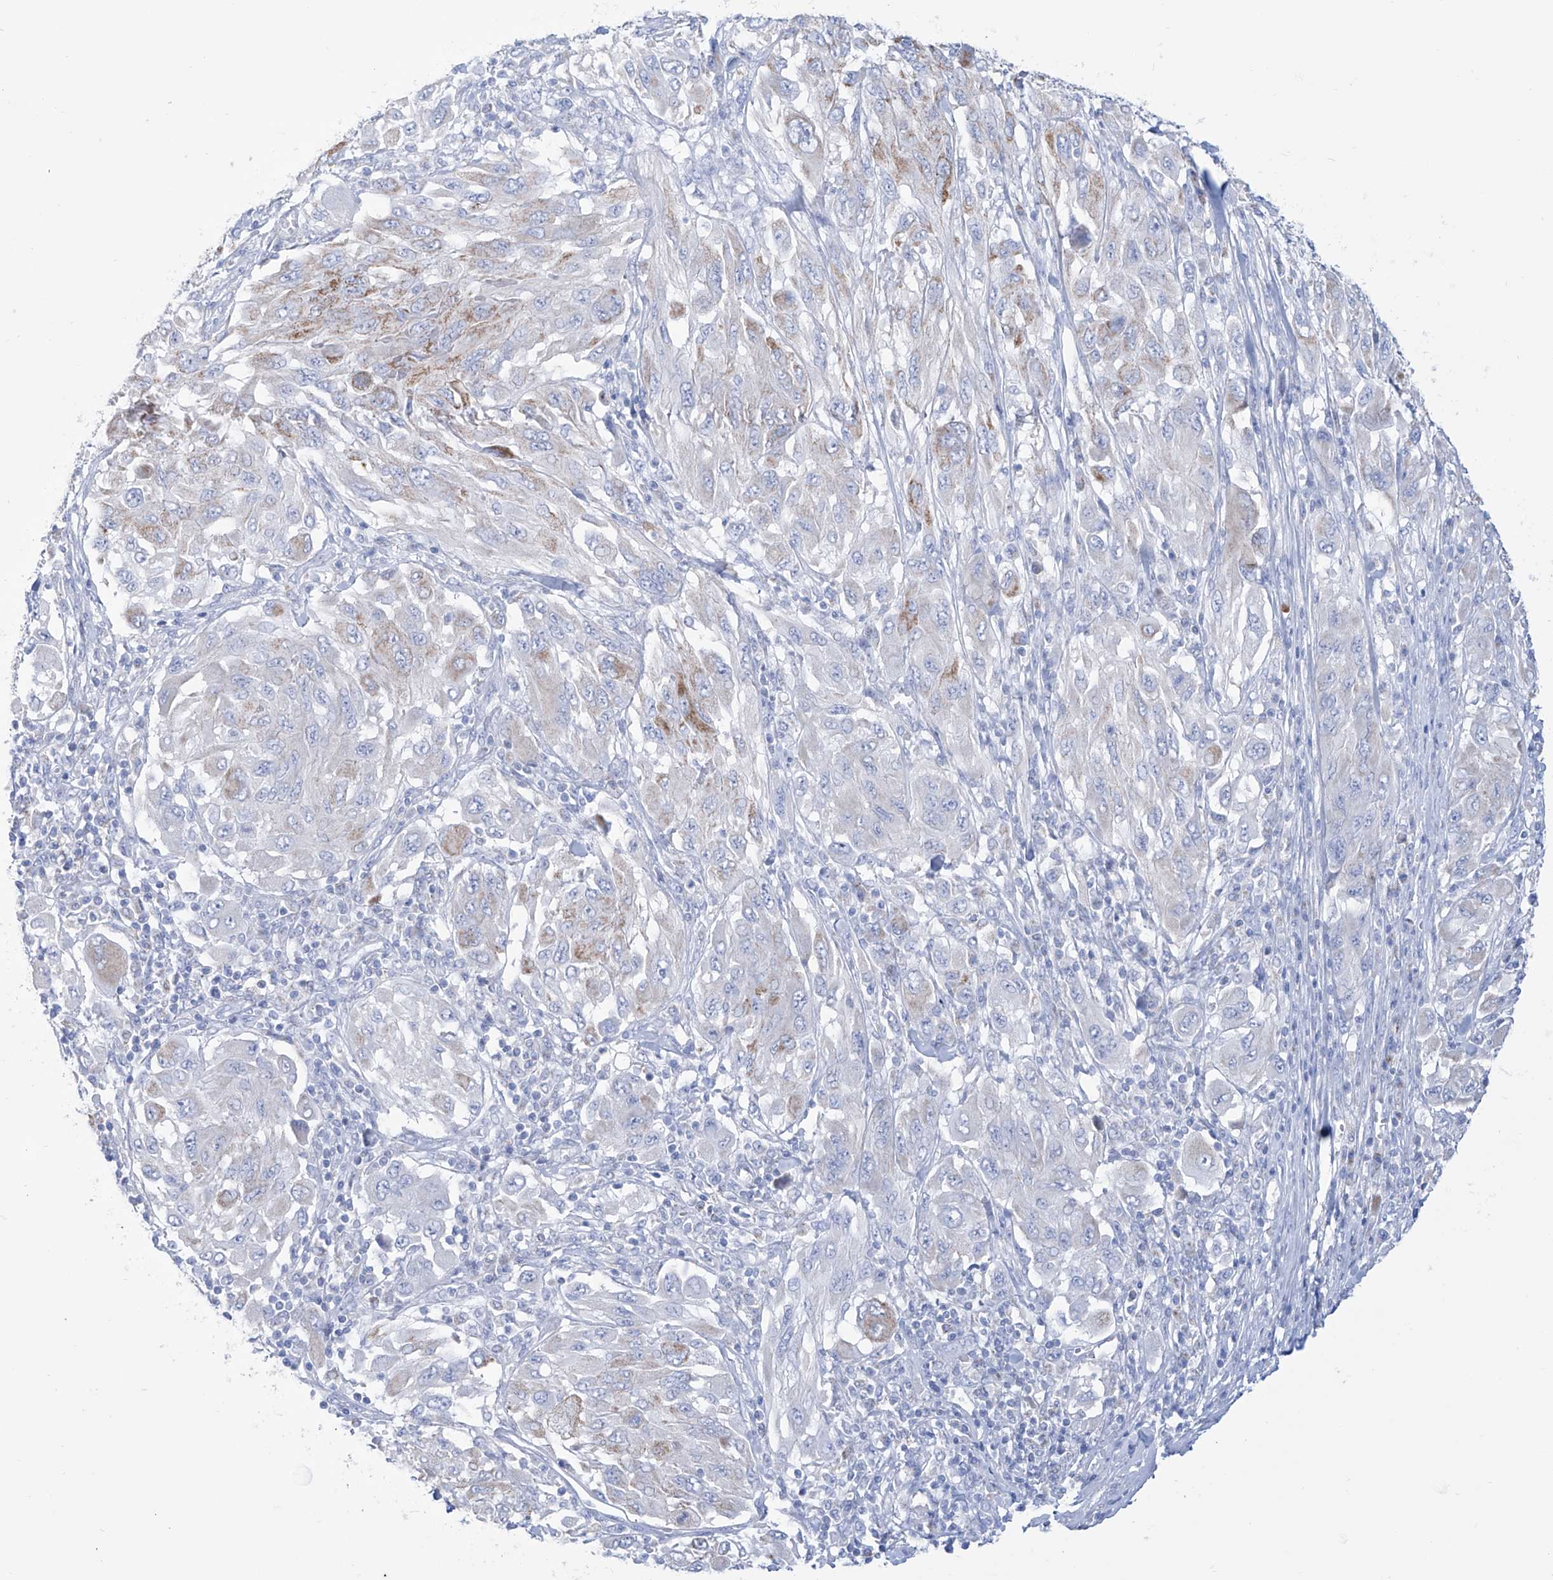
{"staining": {"intensity": "moderate", "quantity": "<25%", "location": "cytoplasmic/membranous"}, "tissue": "melanoma", "cell_type": "Tumor cells", "image_type": "cancer", "snomed": [{"axis": "morphology", "description": "Malignant melanoma, NOS"}, {"axis": "topography", "description": "Skin"}], "caption": "High-power microscopy captured an immunohistochemistry (IHC) photomicrograph of melanoma, revealing moderate cytoplasmic/membranous staining in about <25% of tumor cells.", "gene": "ALDH6A1", "patient": {"sex": "female", "age": 91}}